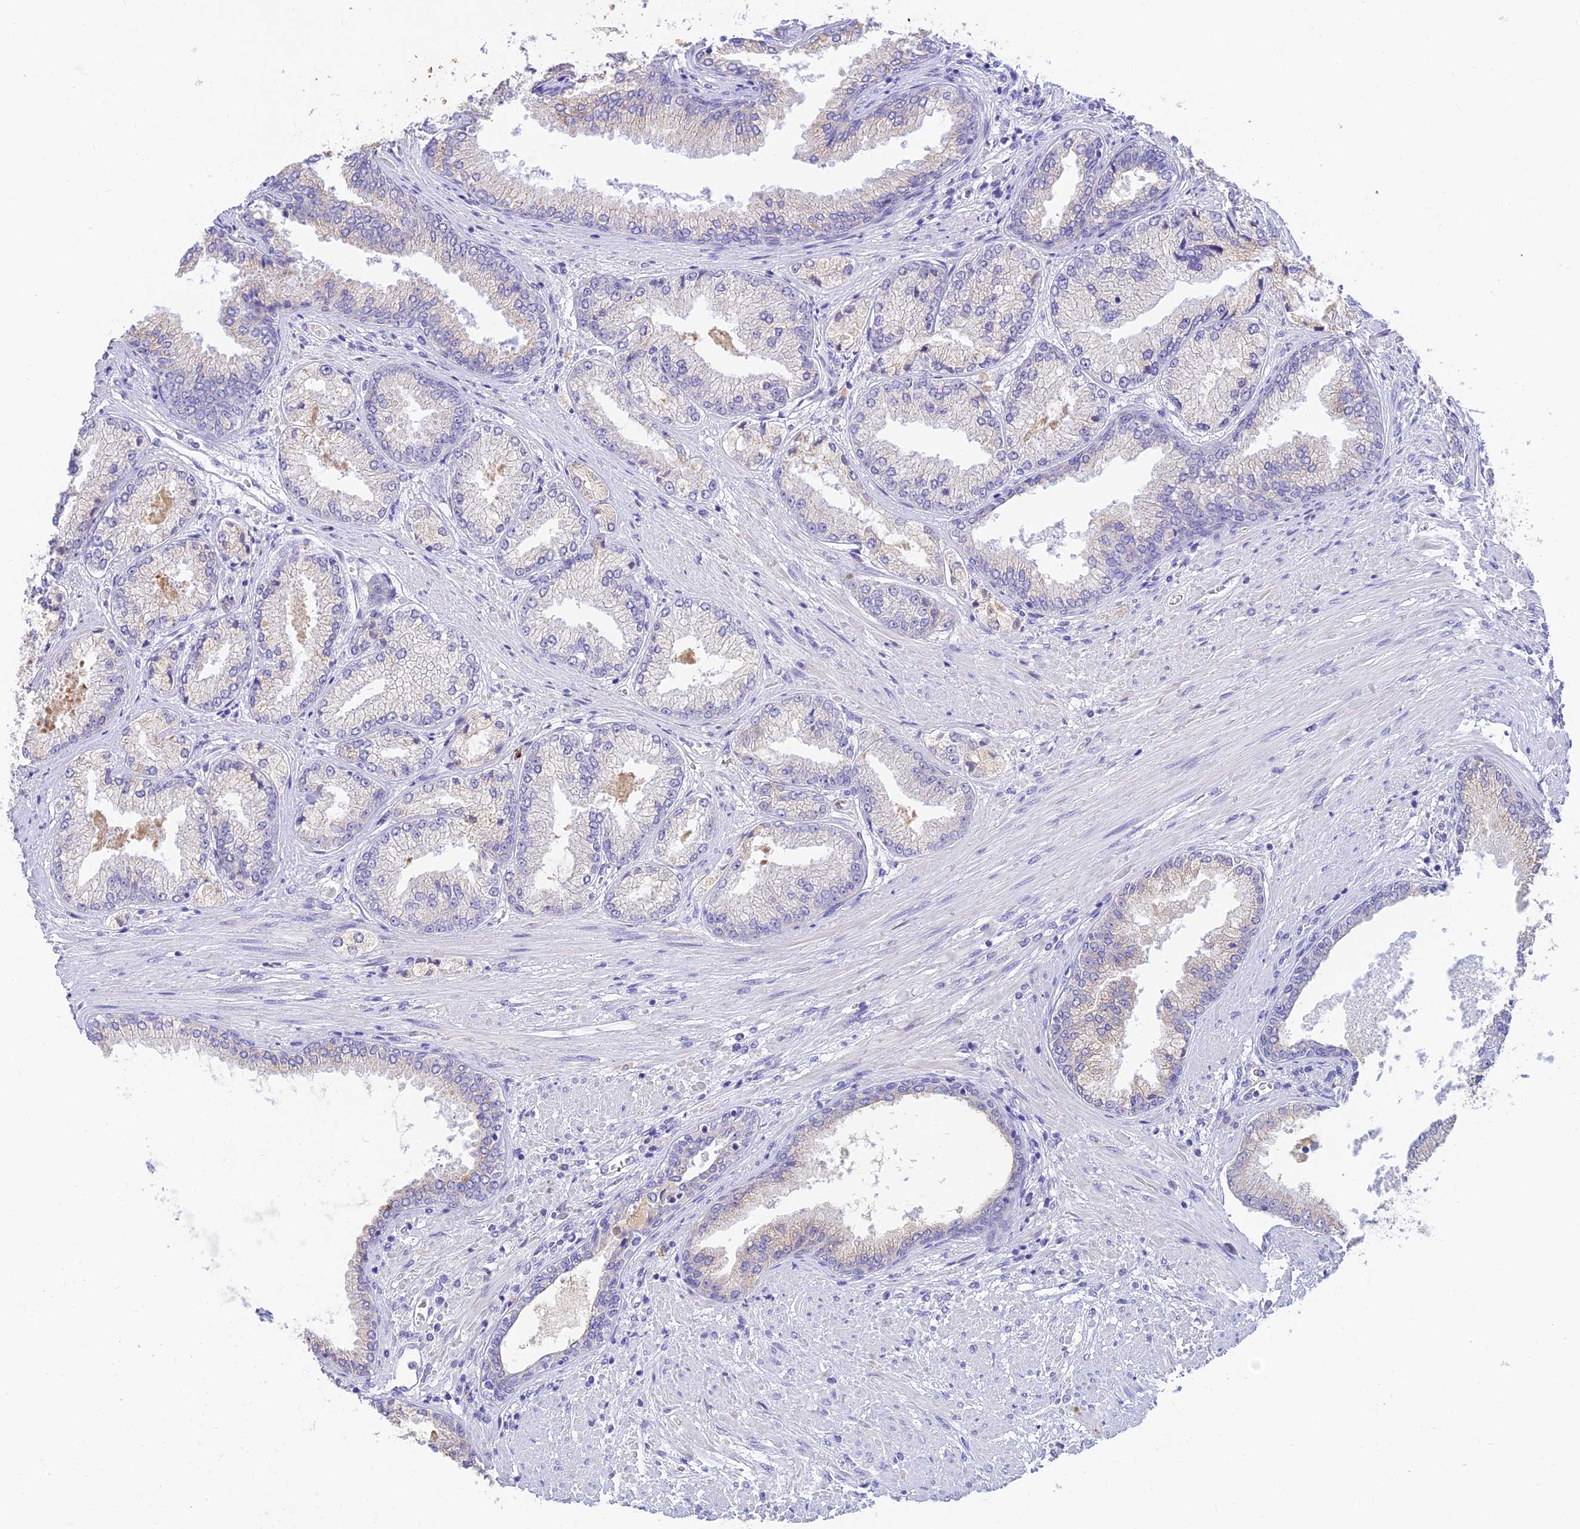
{"staining": {"intensity": "negative", "quantity": "none", "location": "none"}, "tissue": "prostate cancer", "cell_type": "Tumor cells", "image_type": "cancer", "snomed": [{"axis": "morphology", "description": "Adenocarcinoma, High grade"}, {"axis": "topography", "description": "Prostate"}], "caption": "An IHC micrograph of high-grade adenocarcinoma (prostate) is shown. There is no staining in tumor cells of high-grade adenocarcinoma (prostate).", "gene": "INTS13", "patient": {"sex": "male", "age": 71}}